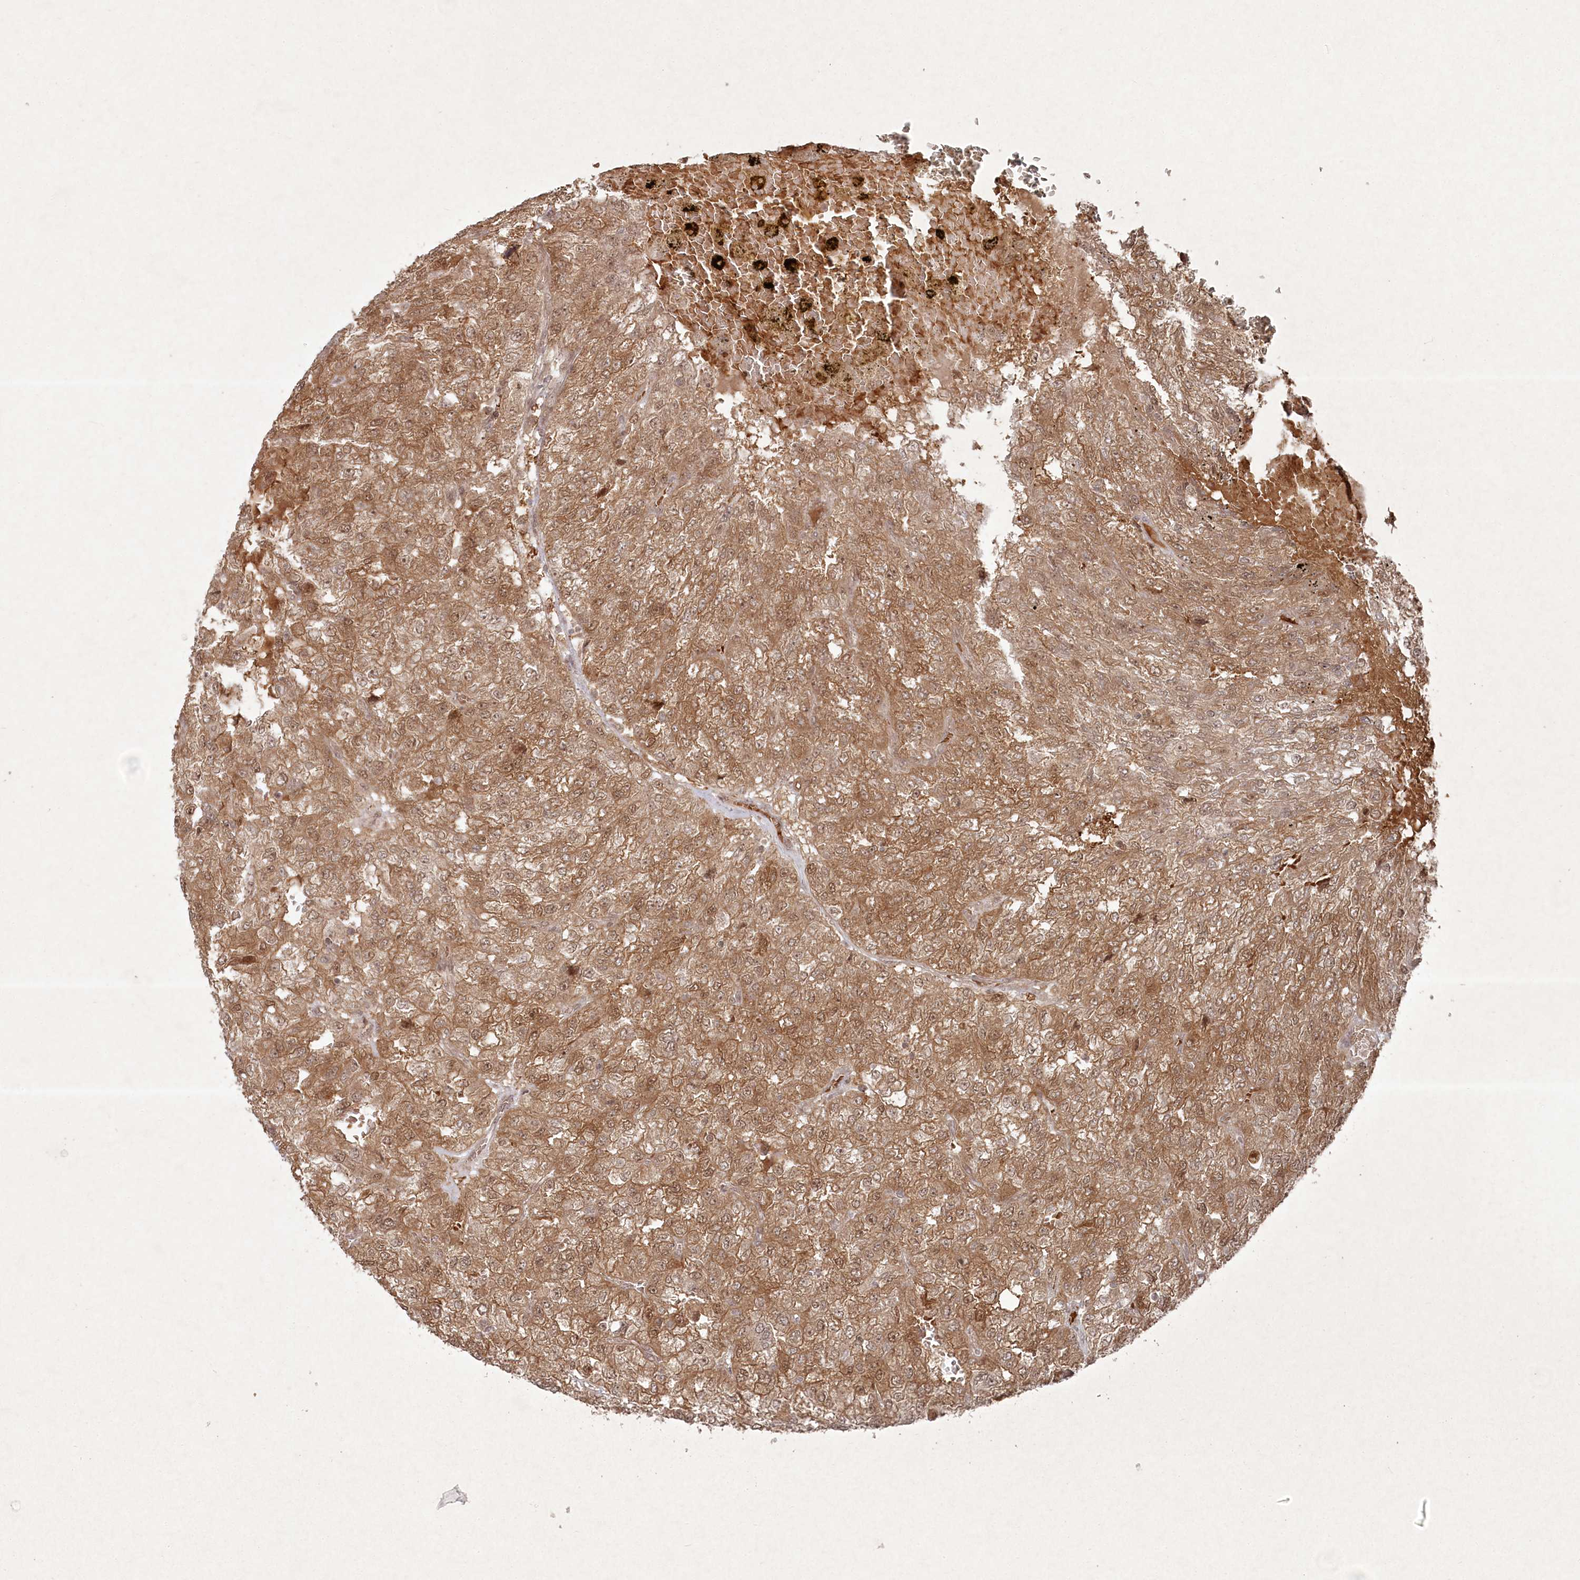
{"staining": {"intensity": "moderate", "quantity": ">75%", "location": "cytoplasmic/membranous,nuclear"}, "tissue": "renal cancer", "cell_type": "Tumor cells", "image_type": "cancer", "snomed": [{"axis": "morphology", "description": "Adenocarcinoma, NOS"}, {"axis": "topography", "description": "Kidney"}], "caption": "Protein staining of renal cancer (adenocarcinoma) tissue reveals moderate cytoplasmic/membranous and nuclear expression in approximately >75% of tumor cells. The staining was performed using DAB, with brown indicating positive protein expression. Nuclei are stained blue with hematoxylin.", "gene": "FBXL17", "patient": {"sex": "female", "age": 54}}